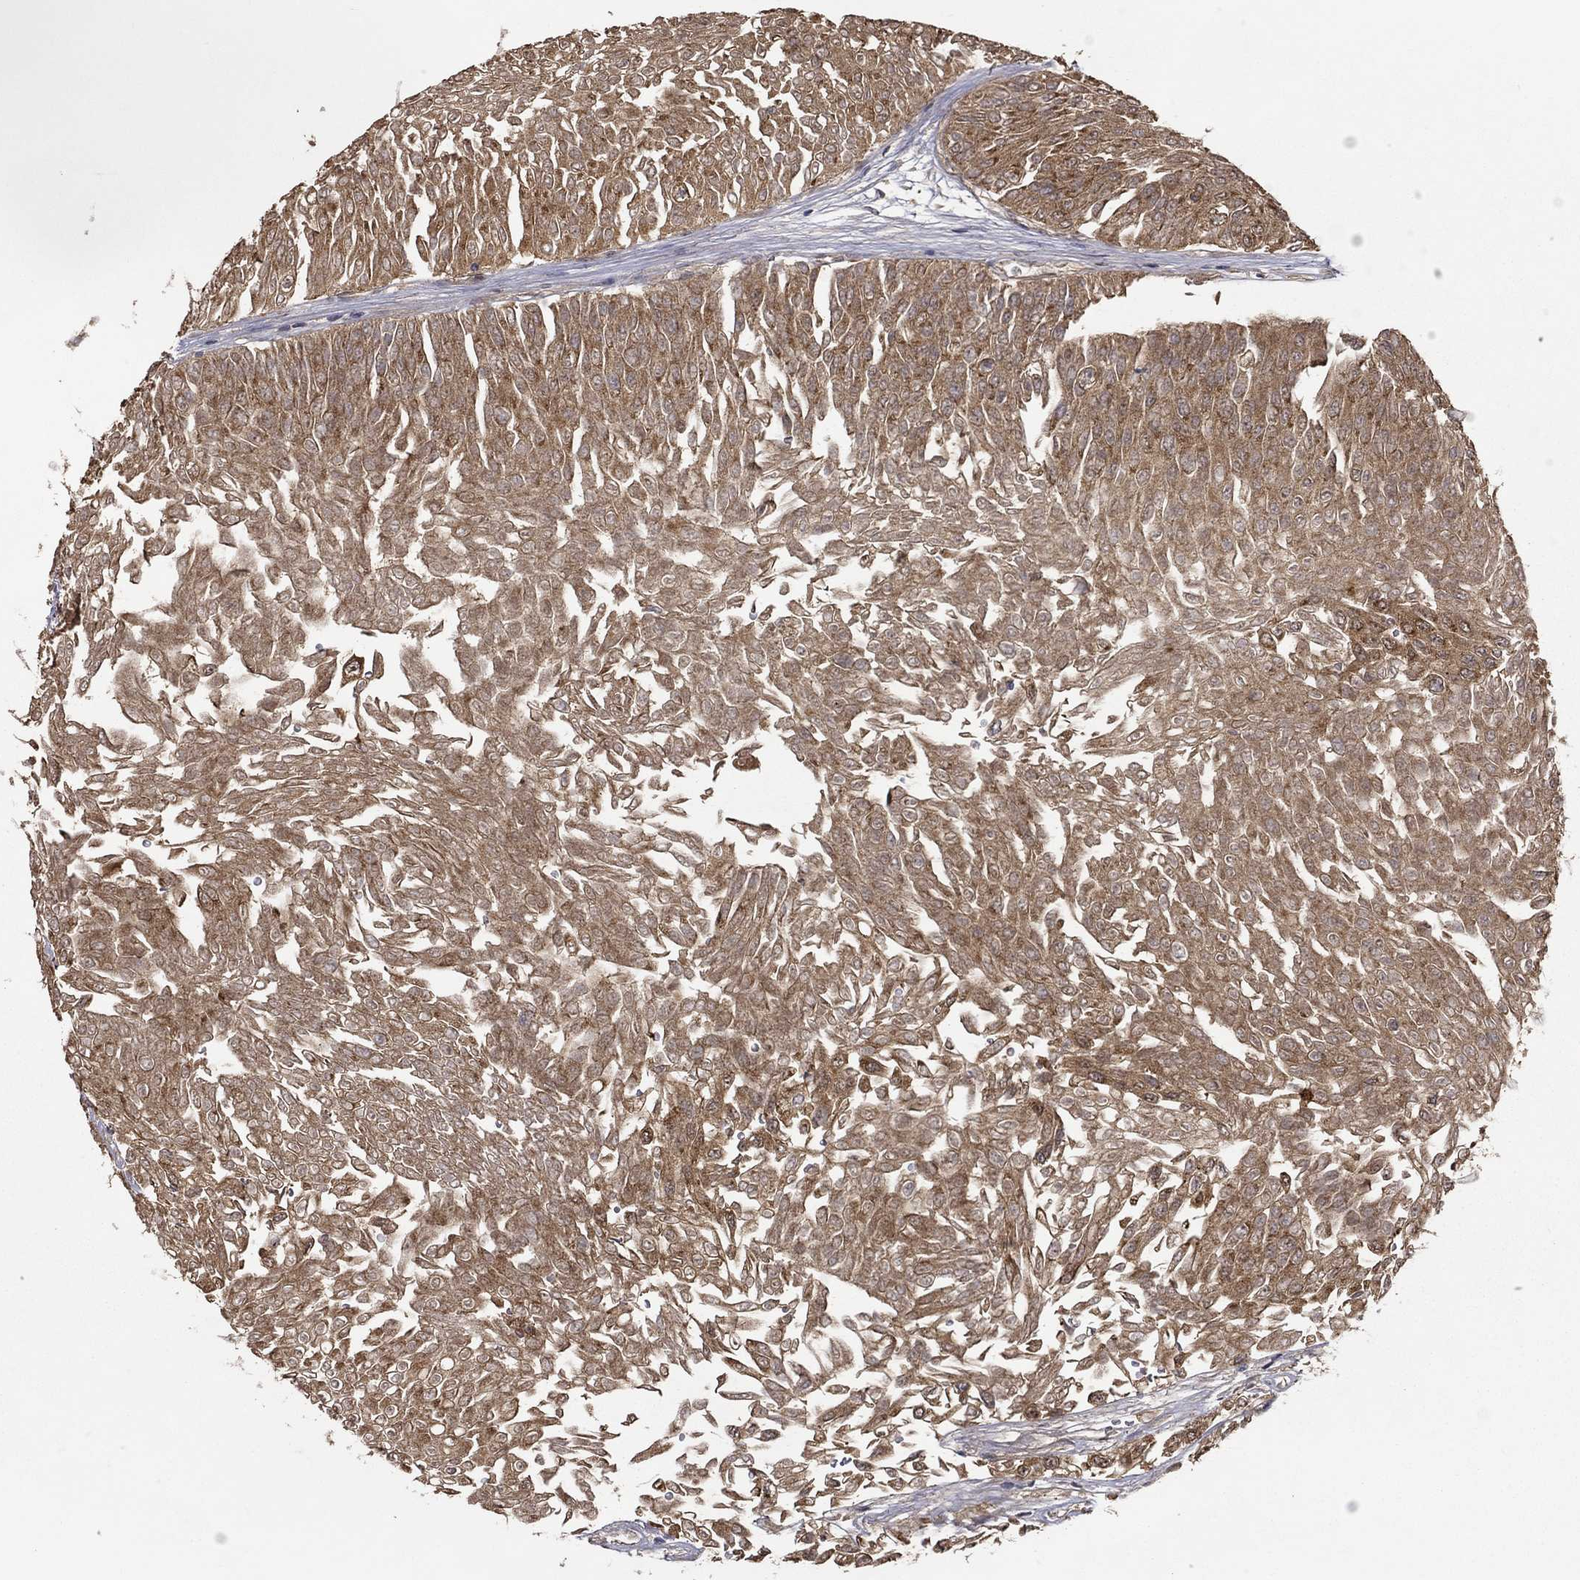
{"staining": {"intensity": "moderate", "quantity": ">75%", "location": "cytoplasmic/membranous"}, "tissue": "urothelial cancer", "cell_type": "Tumor cells", "image_type": "cancer", "snomed": [{"axis": "morphology", "description": "Urothelial carcinoma, Low grade"}, {"axis": "topography", "description": "Urinary bladder"}], "caption": "This photomicrograph demonstrates immunohistochemistry staining of human urothelial cancer, with medium moderate cytoplasmic/membranous expression in about >75% of tumor cells.", "gene": "BABAM2", "patient": {"sex": "male", "age": 67}}